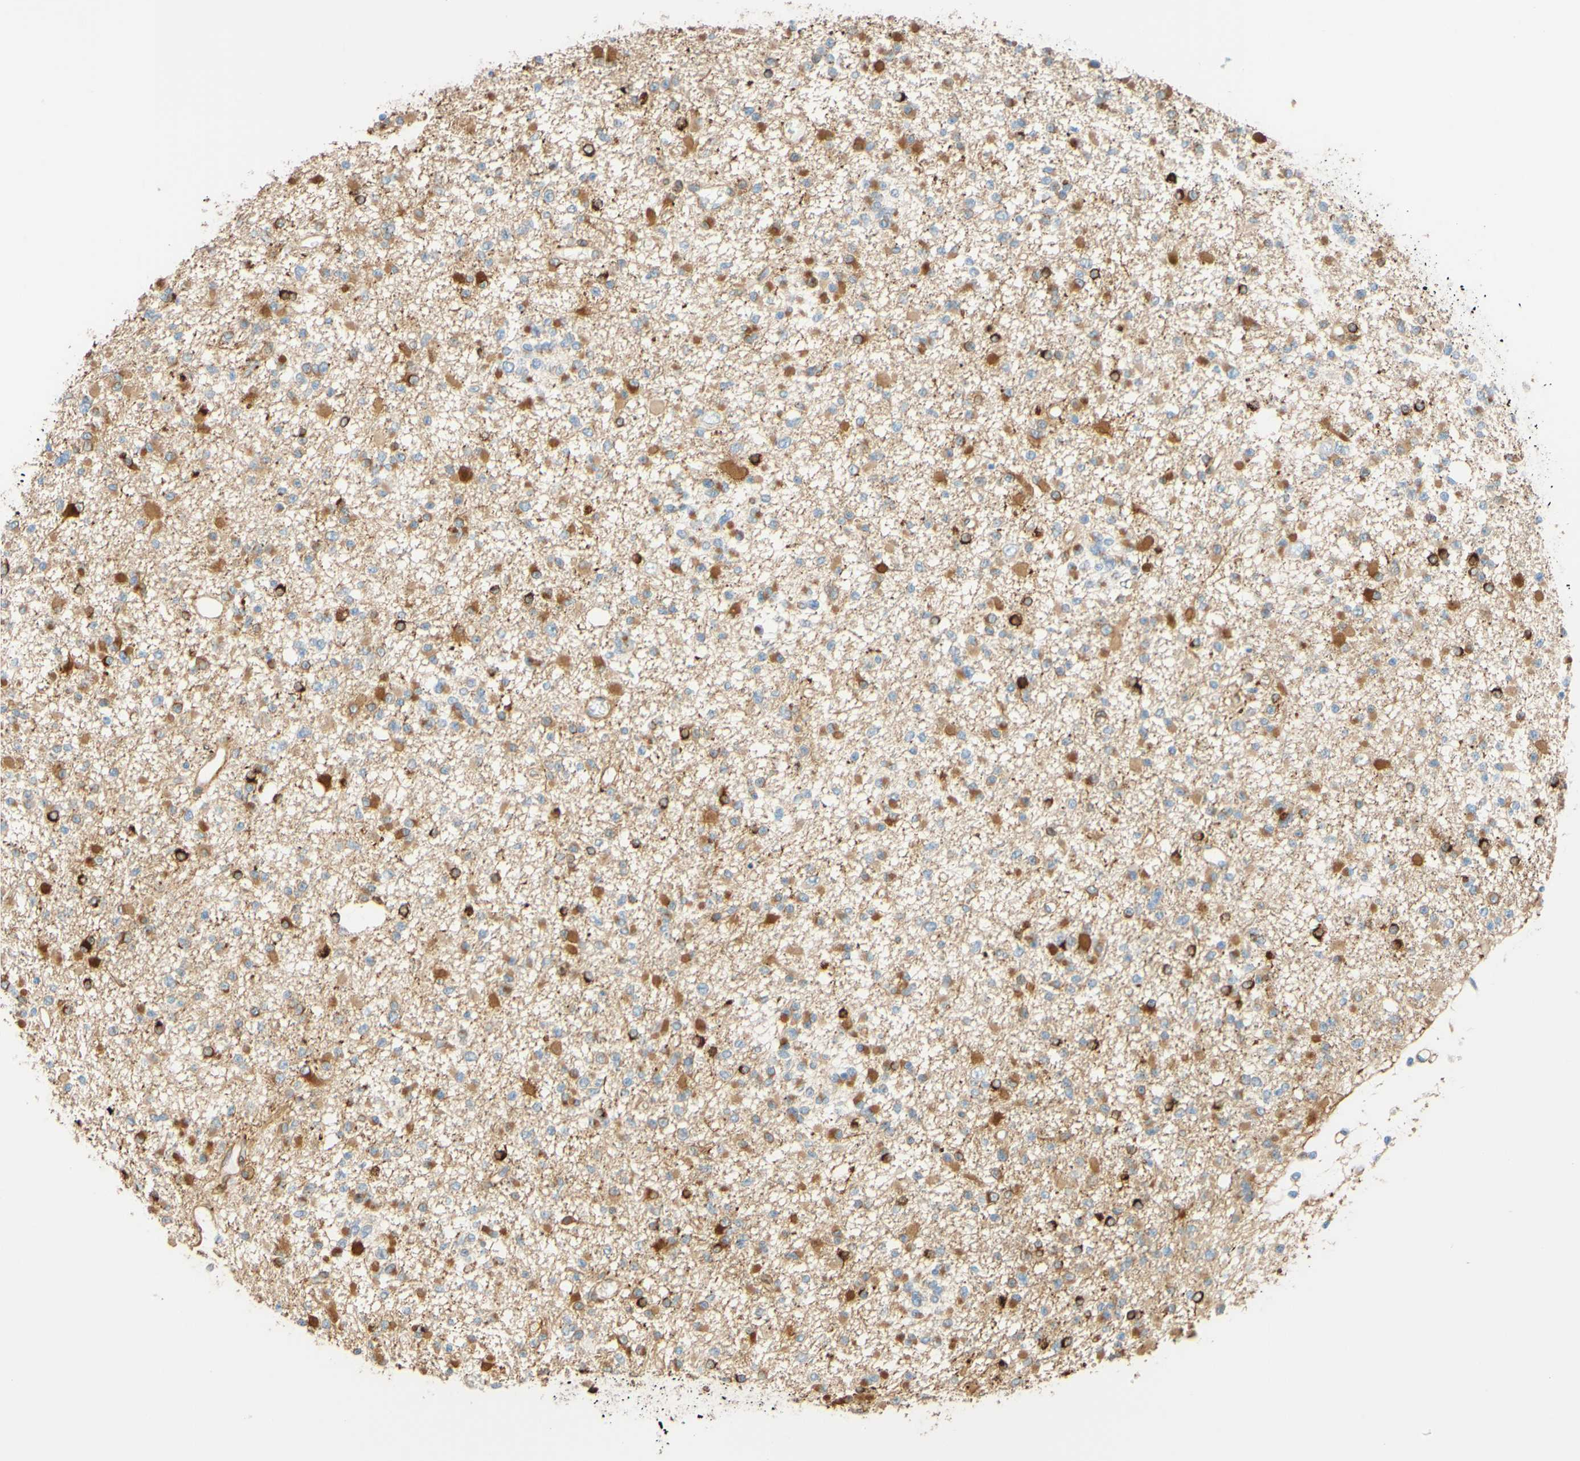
{"staining": {"intensity": "strong", "quantity": "25%-75%", "location": "cytoplasmic/membranous"}, "tissue": "glioma", "cell_type": "Tumor cells", "image_type": "cancer", "snomed": [{"axis": "morphology", "description": "Glioma, malignant, Low grade"}, {"axis": "topography", "description": "Brain"}], "caption": "A histopathology image showing strong cytoplasmic/membranous staining in approximately 25%-75% of tumor cells in malignant glioma (low-grade), as visualized by brown immunohistochemical staining.", "gene": "ENDOD1", "patient": {"sex": "female", "age": 22}}